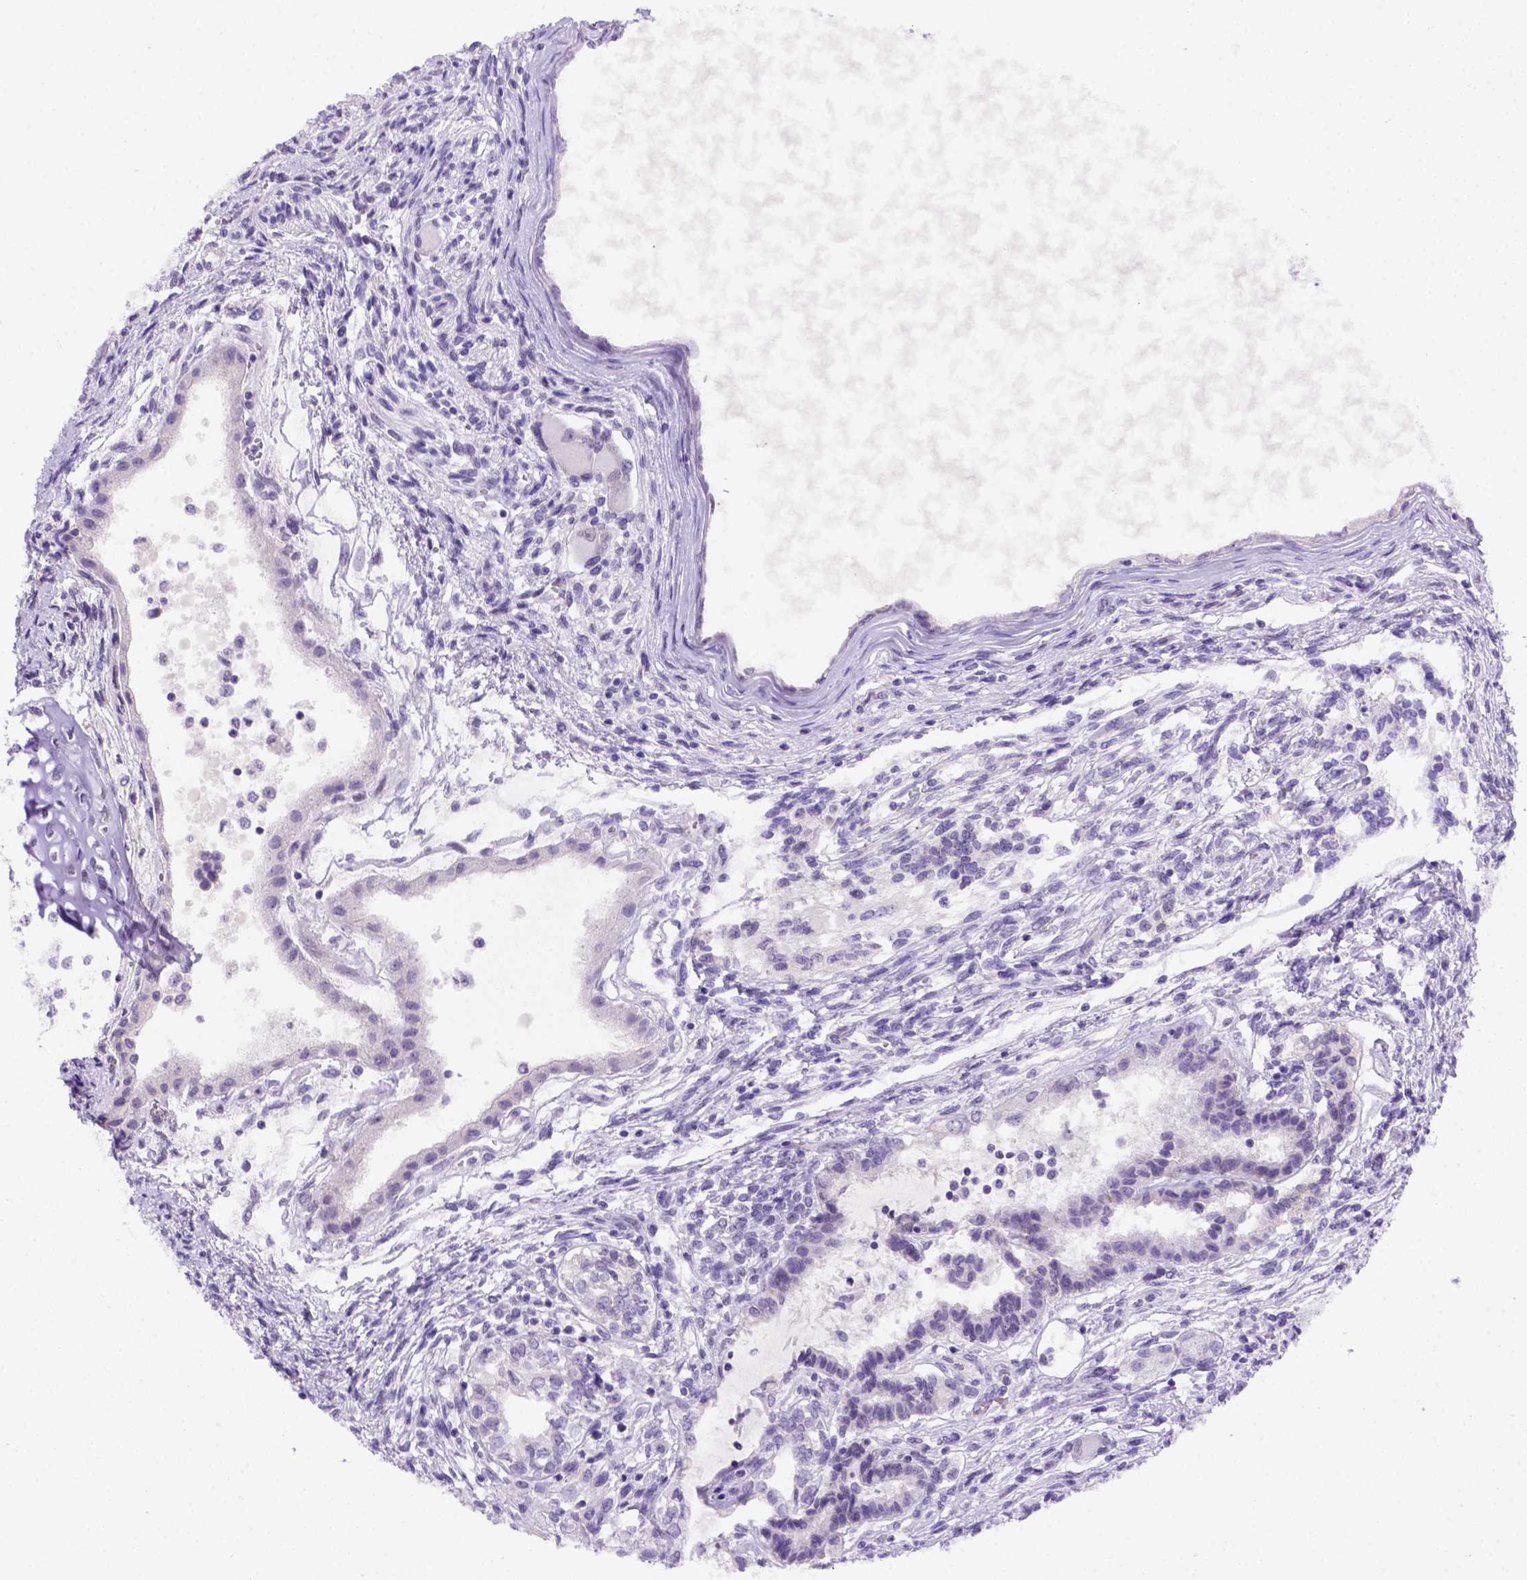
{"staining": {"intensity": "negative", "quantity": "none", "location": "none"}, "tissue": "testis cancer", "cell_type": "Tumor cells", "image_type": "cancer", "snomed": [{"axis": "morphology", "description": "Carcinoma, Embryonal, NOS"}, {"axis": "topography", "description": "Testis"}], "caption": "IHC micrograph of neoplastic tissue: human embryonal carcinoma (testis) stained with DAB (3,3'-diaminobenzidine) demonstrates no significant protein positivity in tumor cells.", "gene": "FOXI1", "patient": {"sex": "male", "age": 37}}